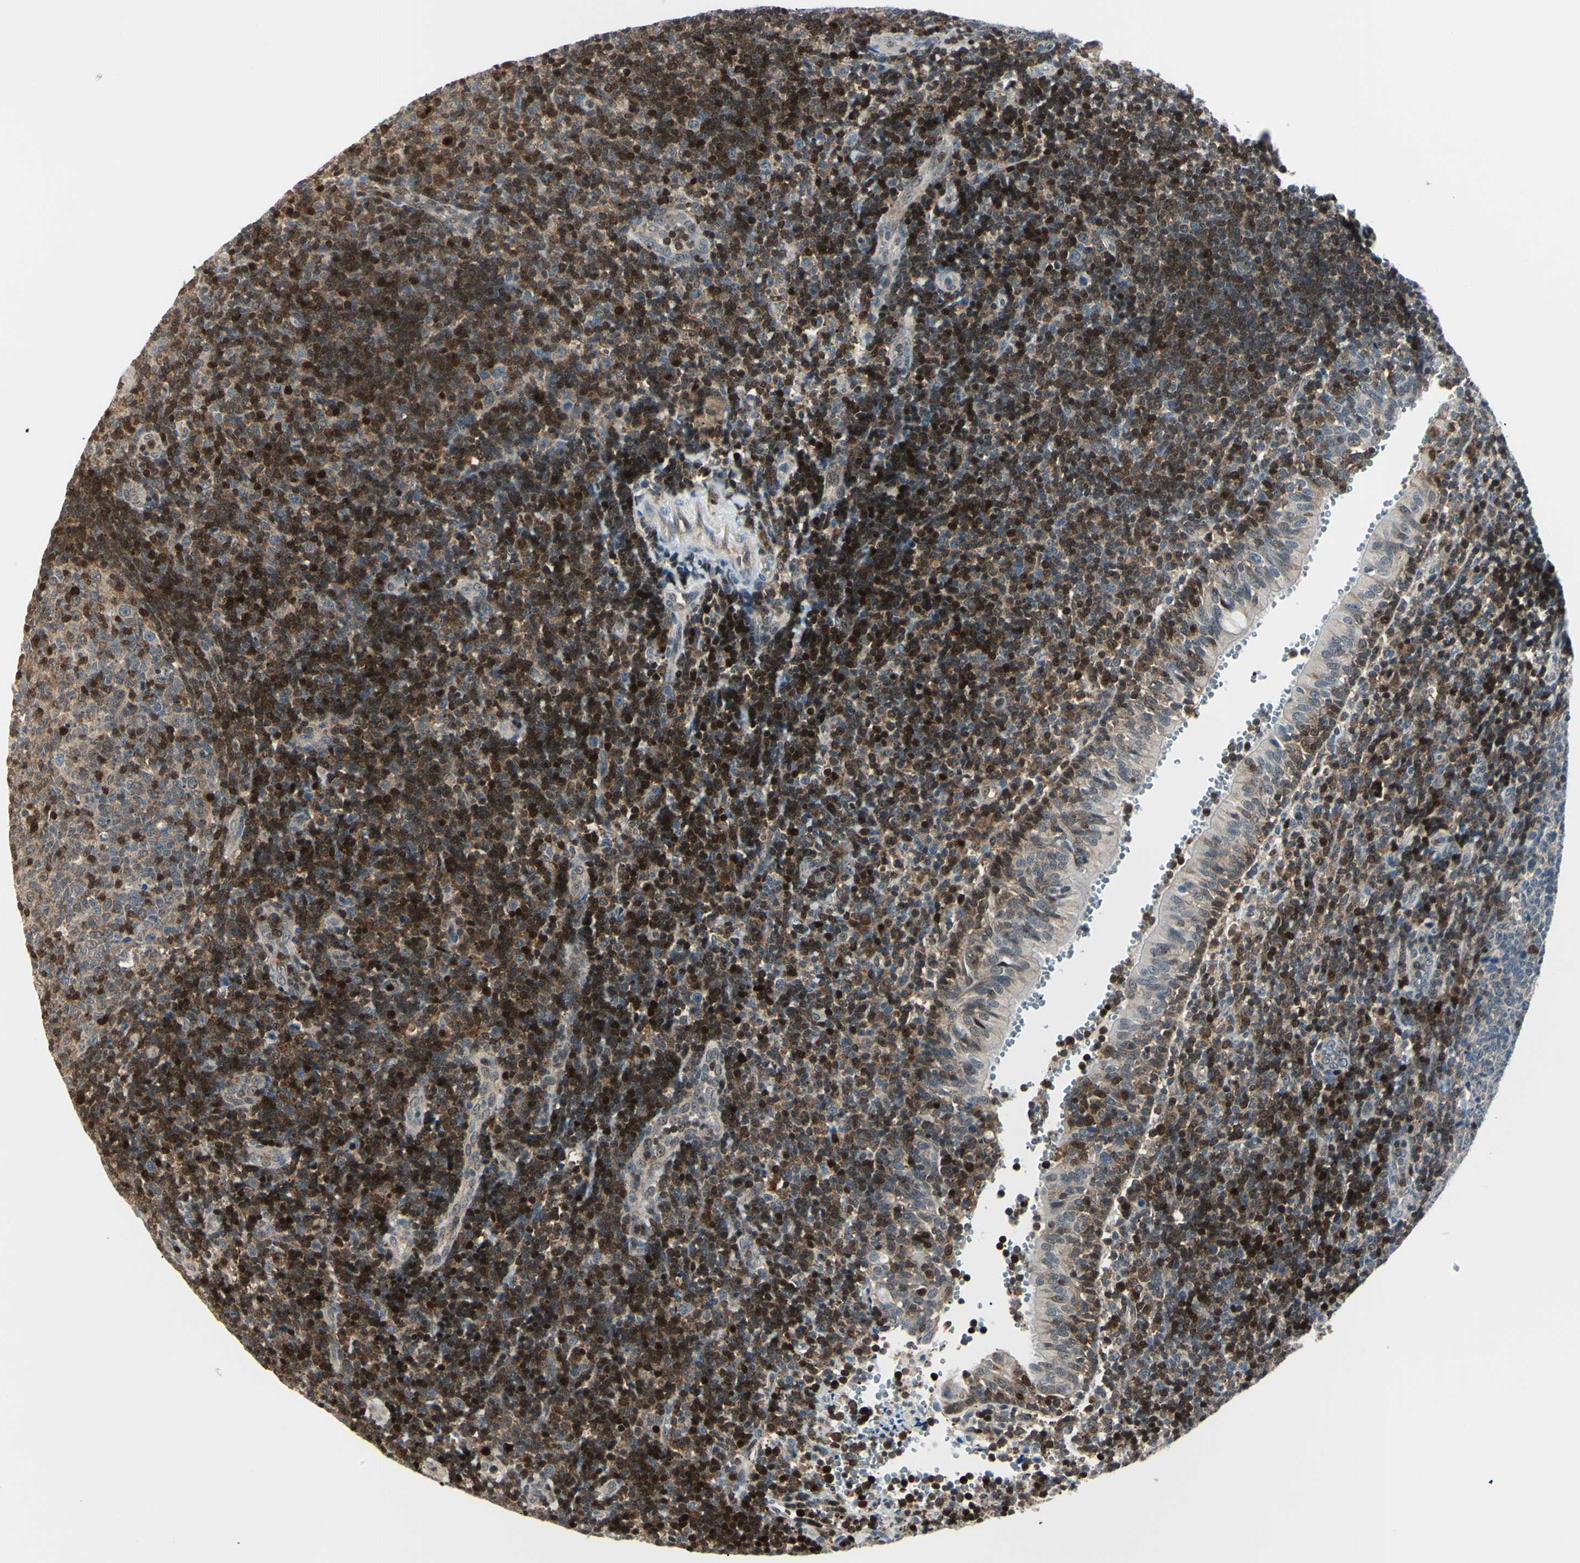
{"staining": {"intensity": "strong", "quantity": "<25%", "location": "nuclear"}, "tissue": "tonsil", "cell_type": "Germinal center cells", "image_type": "normal", "snomed": [{"axis": "morphology", "description": "Normal tissue, NOS"}, {"axis": "topography", "description": "Tonsil"}], "caption": "Approximately <25% of germinal center cells in unremarkable human tonsil display strong nuclear protein expression as visualized by brown immunohistochemical staining.", "gene": "PGK1", "patient": {"sex": "female", "age": 40}}